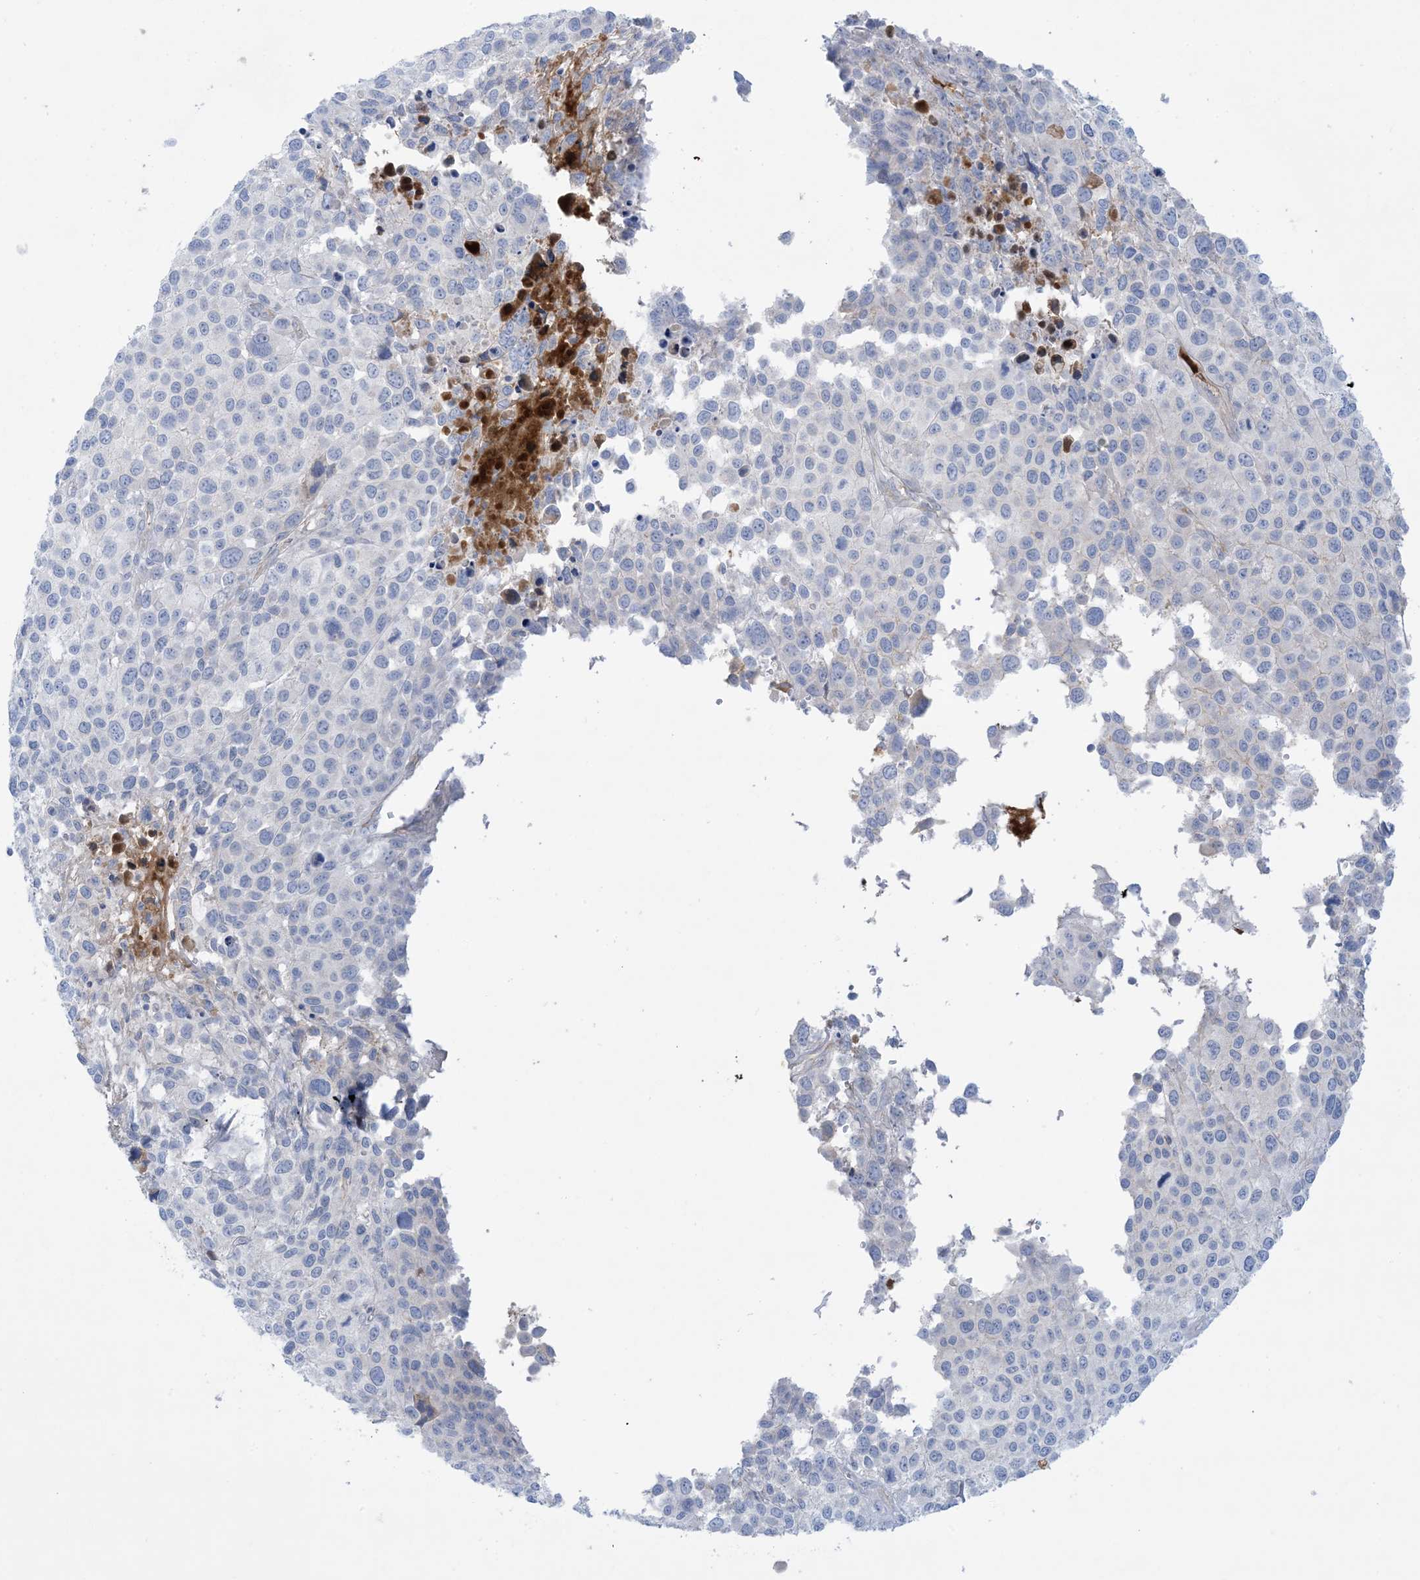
{"staining": {"intensity": "negative", "quantity": "none", "location": "none"}, "tissue": "melanoma", "cell_type": "Tumor cells", "image_type": "cancer", "snomed": [{"axis": "morphology", "description": "Malignant melanoma, NOS"}, {"axis": "topography", "description": "Skin of trunk"}], "caption": "IHC of melanoma reveals no staining in tumor cells.", "gene": "ATP11C", "patient": {"sex": "male", "age": 71}}